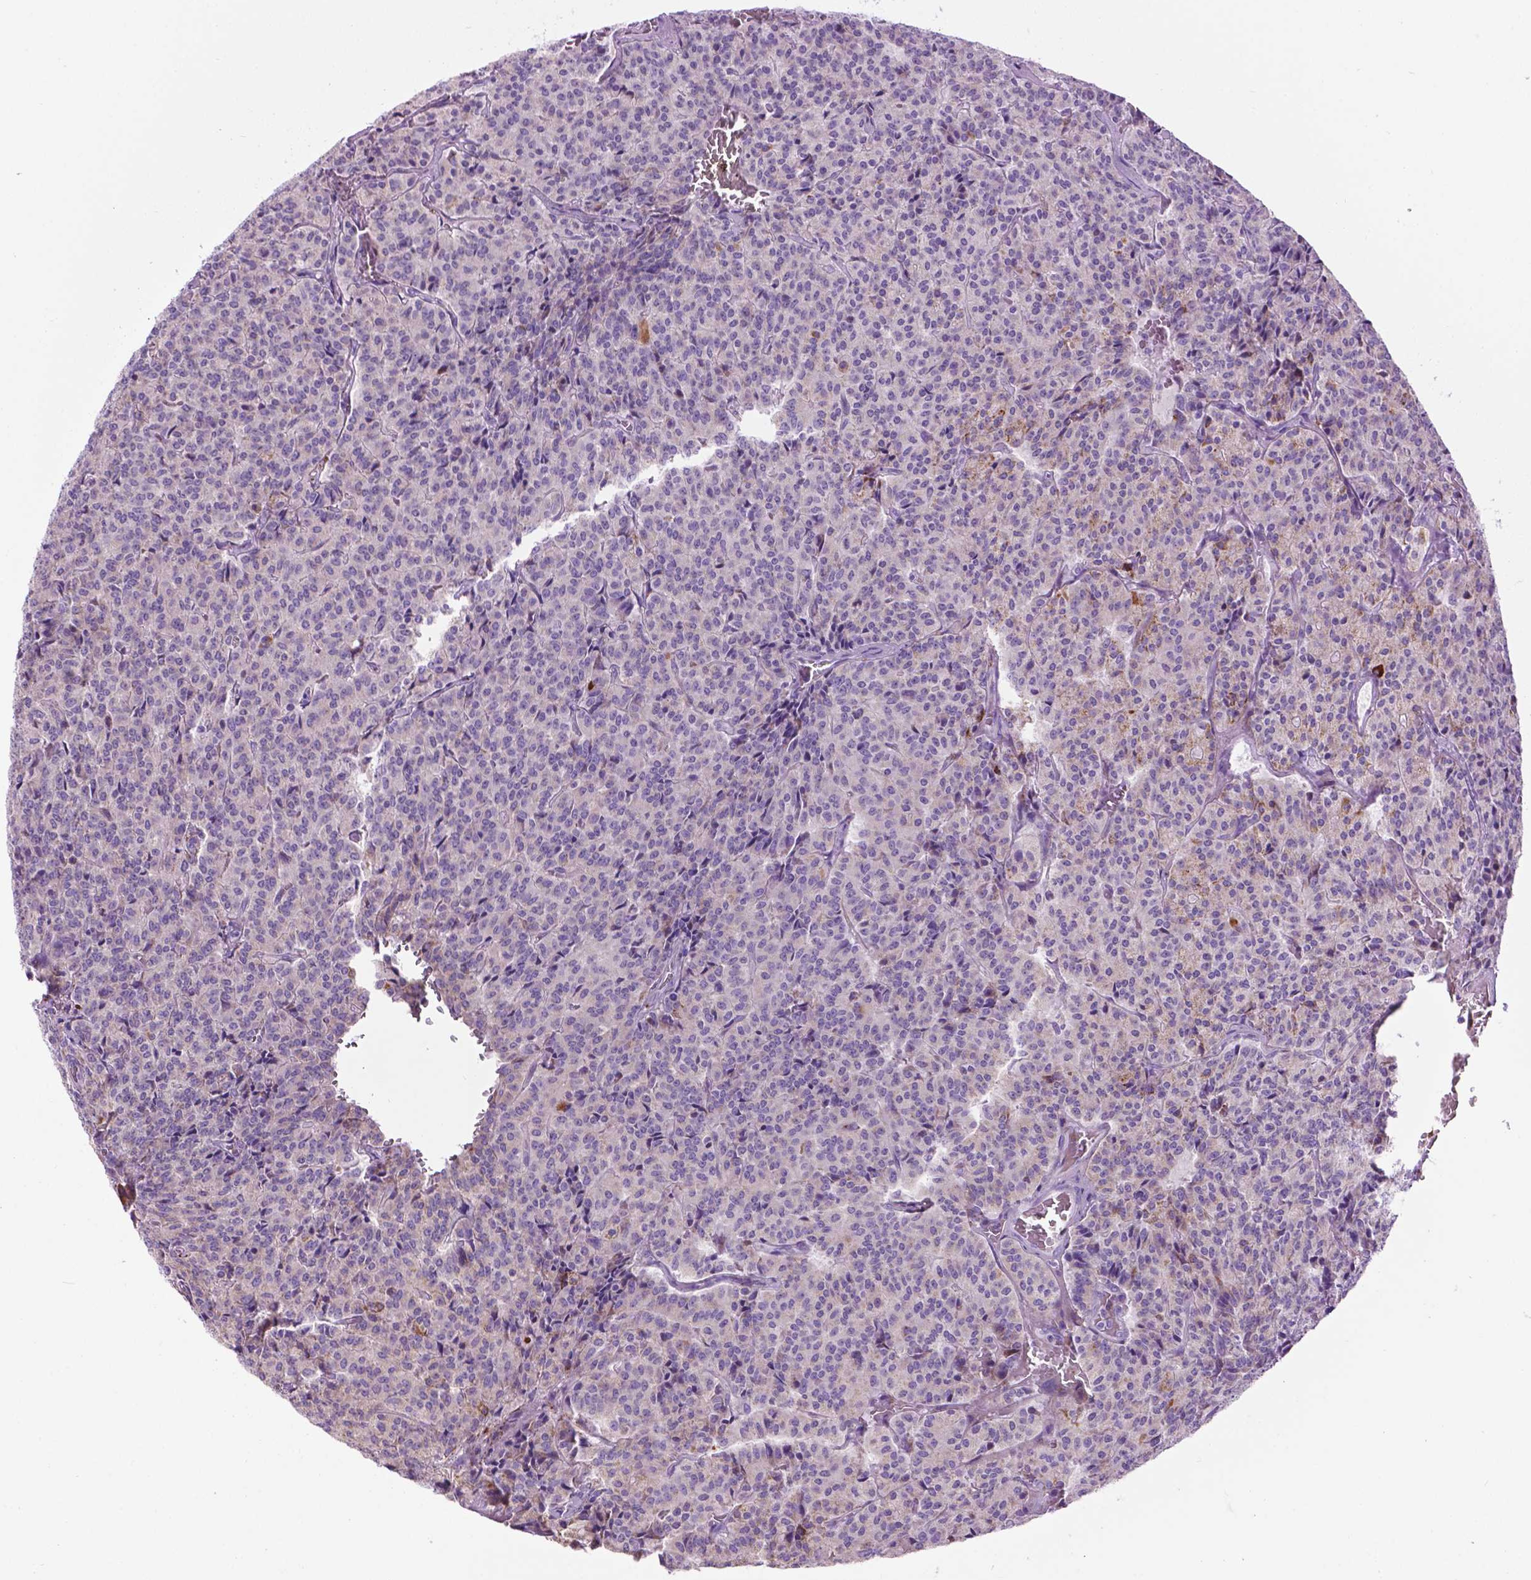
{"staining": {"intensity": "negative", "quantity": "none", "location": "none"}, "tissue": "carcinoid", "cell_type": "Tumor cells", "image_type": "cancer", "snomed": [{"axis": "morphology", "description": "Carcinoid, malignant, NOS"}, {"axis": "topography", "description": "Lung"}], "caption": "Immunohistochemistry (IHC) photomicrograph of neoplastic tissue: human carcinoid stained with DAB demonstrates no significant protein expression in tumor cells. Brightfield microscopy of immunohistochemistry stained with DAB (3,3'-diaminobenzidine) (brown) and hematoxylin (blue), captured at high magnification.", "gene": "TMEM132E", "patient": {"sex": "male", "age": 70}}